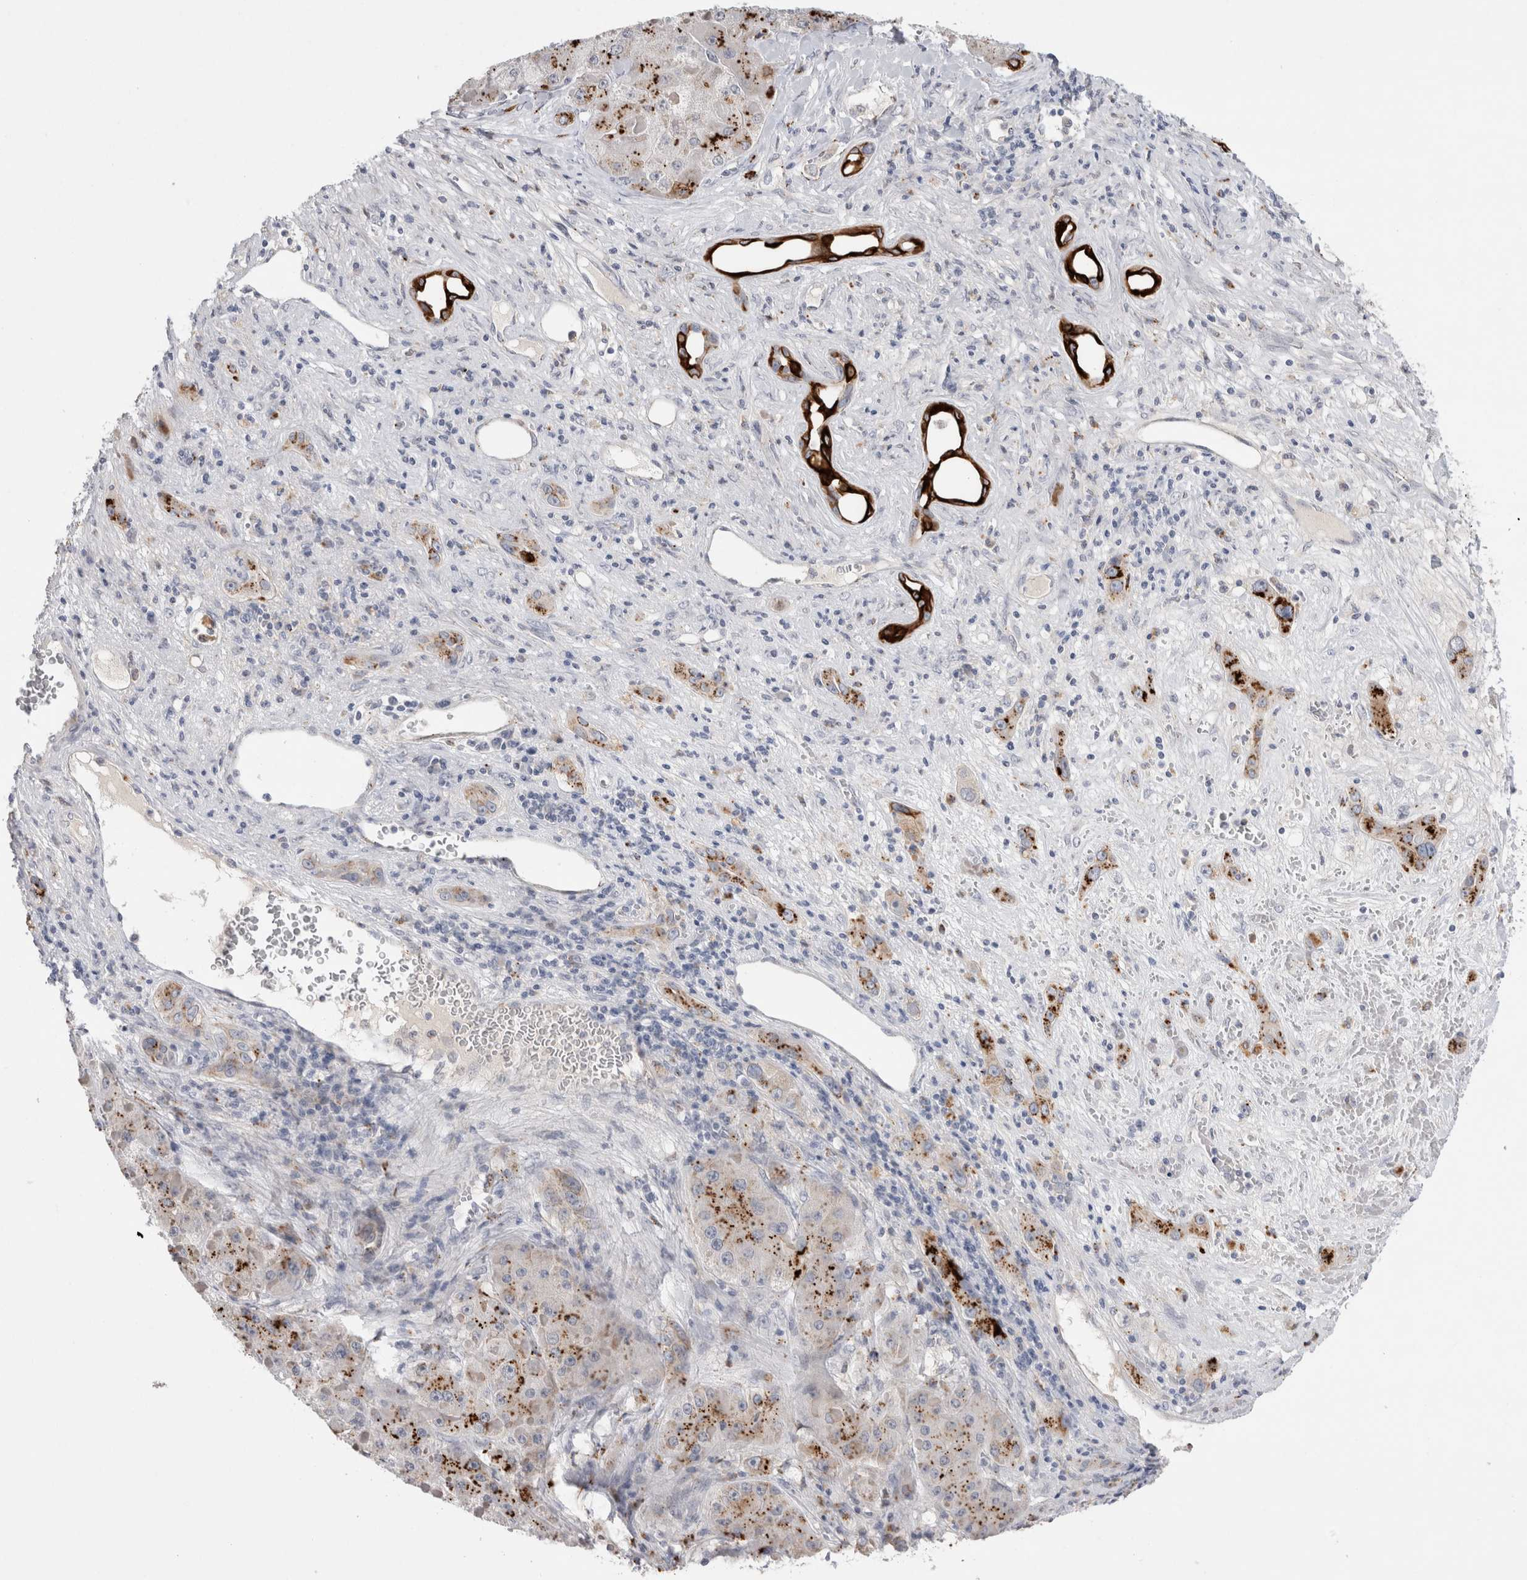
{"staining": {"intensity": "strong", "quantity": ">75%", "location": "cytoplasmic/membranous"}, "tissue": "liver cancer", "cell_type": "Tumor cells", "image_type": "cancer", "snomed": [{"axis": "morphology", "description": "Carcinoma, Hepatocellular, NOS"}, {"axis": "topography", "description": "Liver"}], "caption": "Immunohistochemical staining of hepatocellular carcinoma (liver) displays high levels of strong cytoplasmic/membranous positivity in approximately >75% of tumor cells. Immunohistochemistry (ihc) stains the protein in brown and the nuclei are stained blue.", "gene": "GAA", "patient": {"sex": "female", "age": 73}}